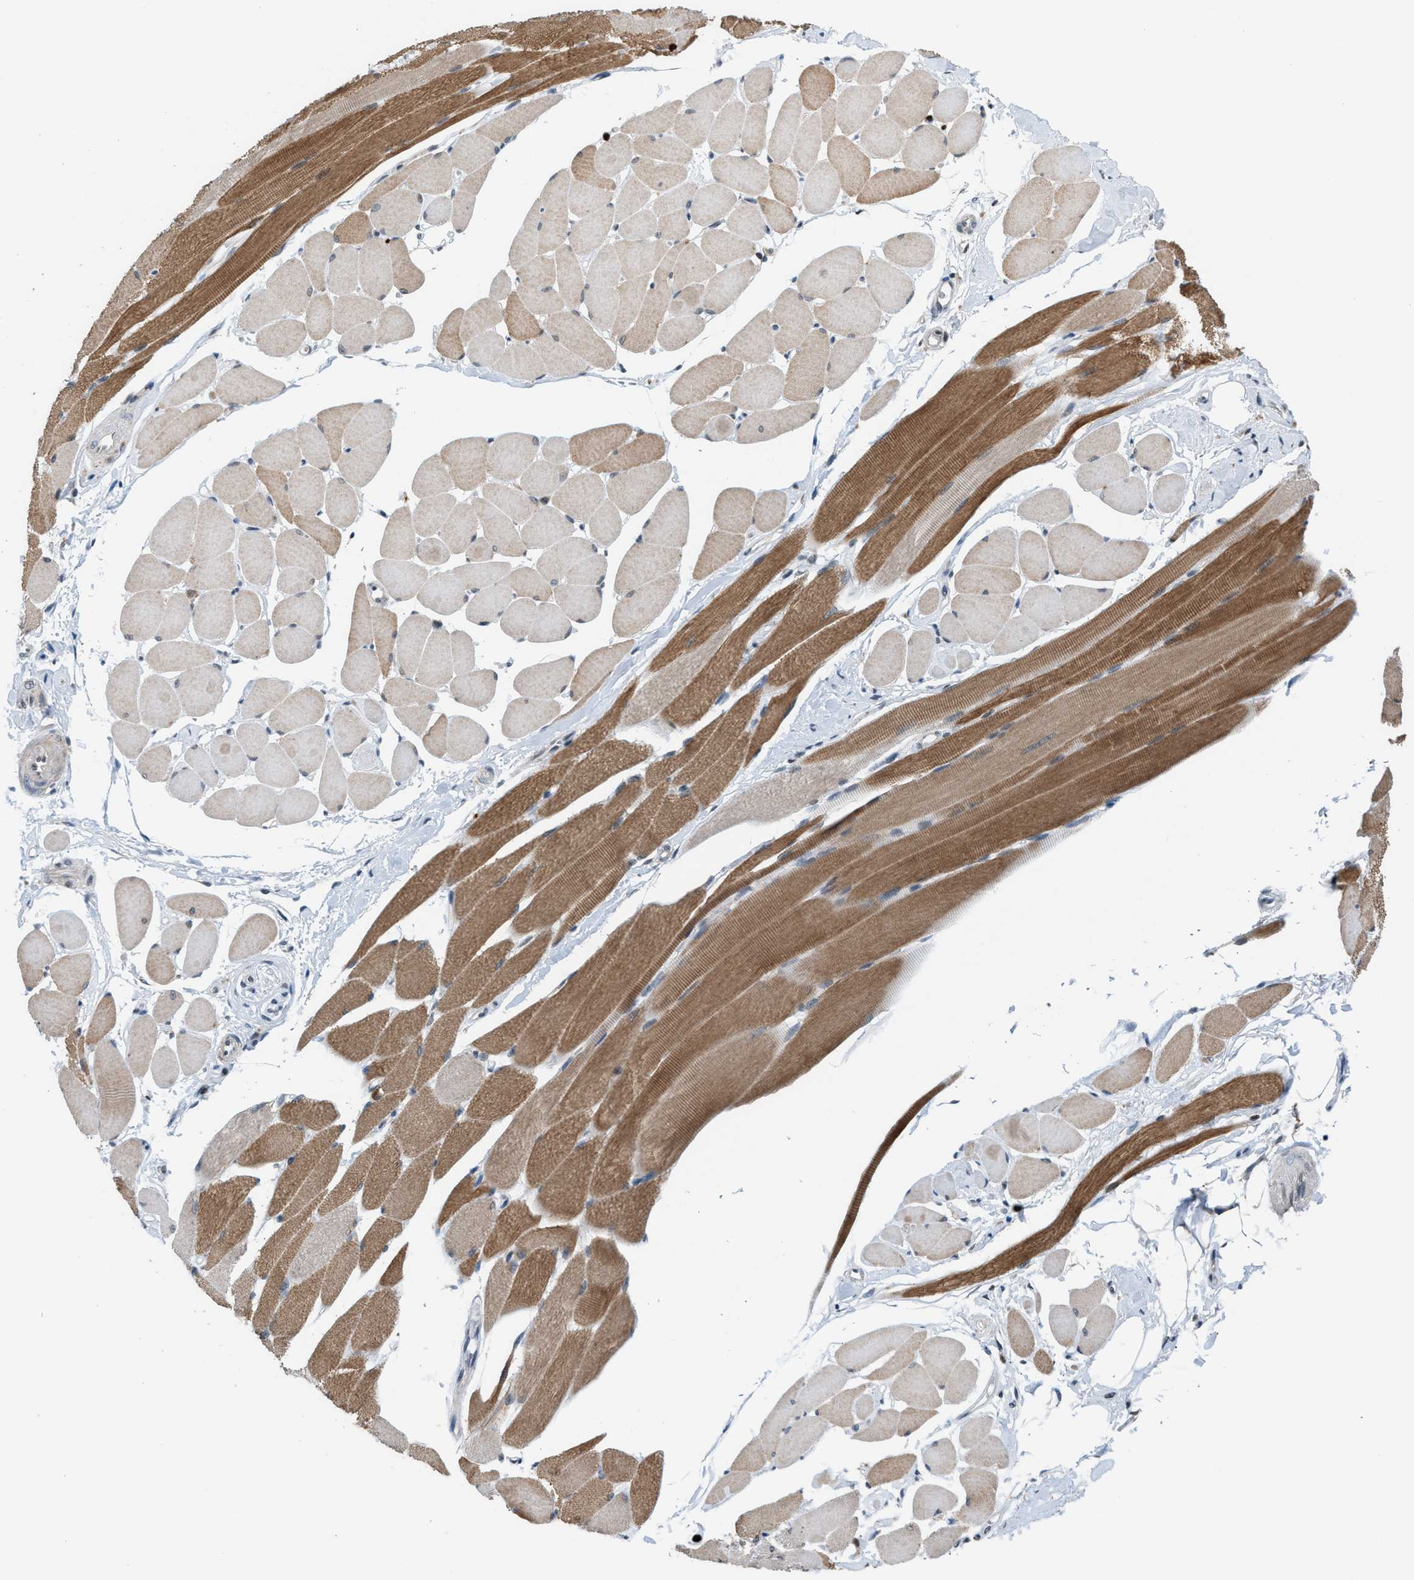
{"staining": {"intensity": "moderate", "quantity": "25%-75%", "location": "cytoplasmic/membranous"}, "tissue": "skeletal muscle", "cell_type": "Myocytes", "image_type": "normal", "snomed": [{"axis": "morphology", "description": "Normal tissue, NOS"}, {"axis": "topography", "description": "Skeletal muscle"}, {"axis": "topography", "description": "Peripheral nerve tissue"}], "caption": "This is an image of immunohistochemistry (IHC) staining of benign skeletal muscle, which shows moderate expression in the cytoplasmic/membranous of myocytes.", "gene": "PRUNE2", "patient": {"sex": "female", "age": 84}}